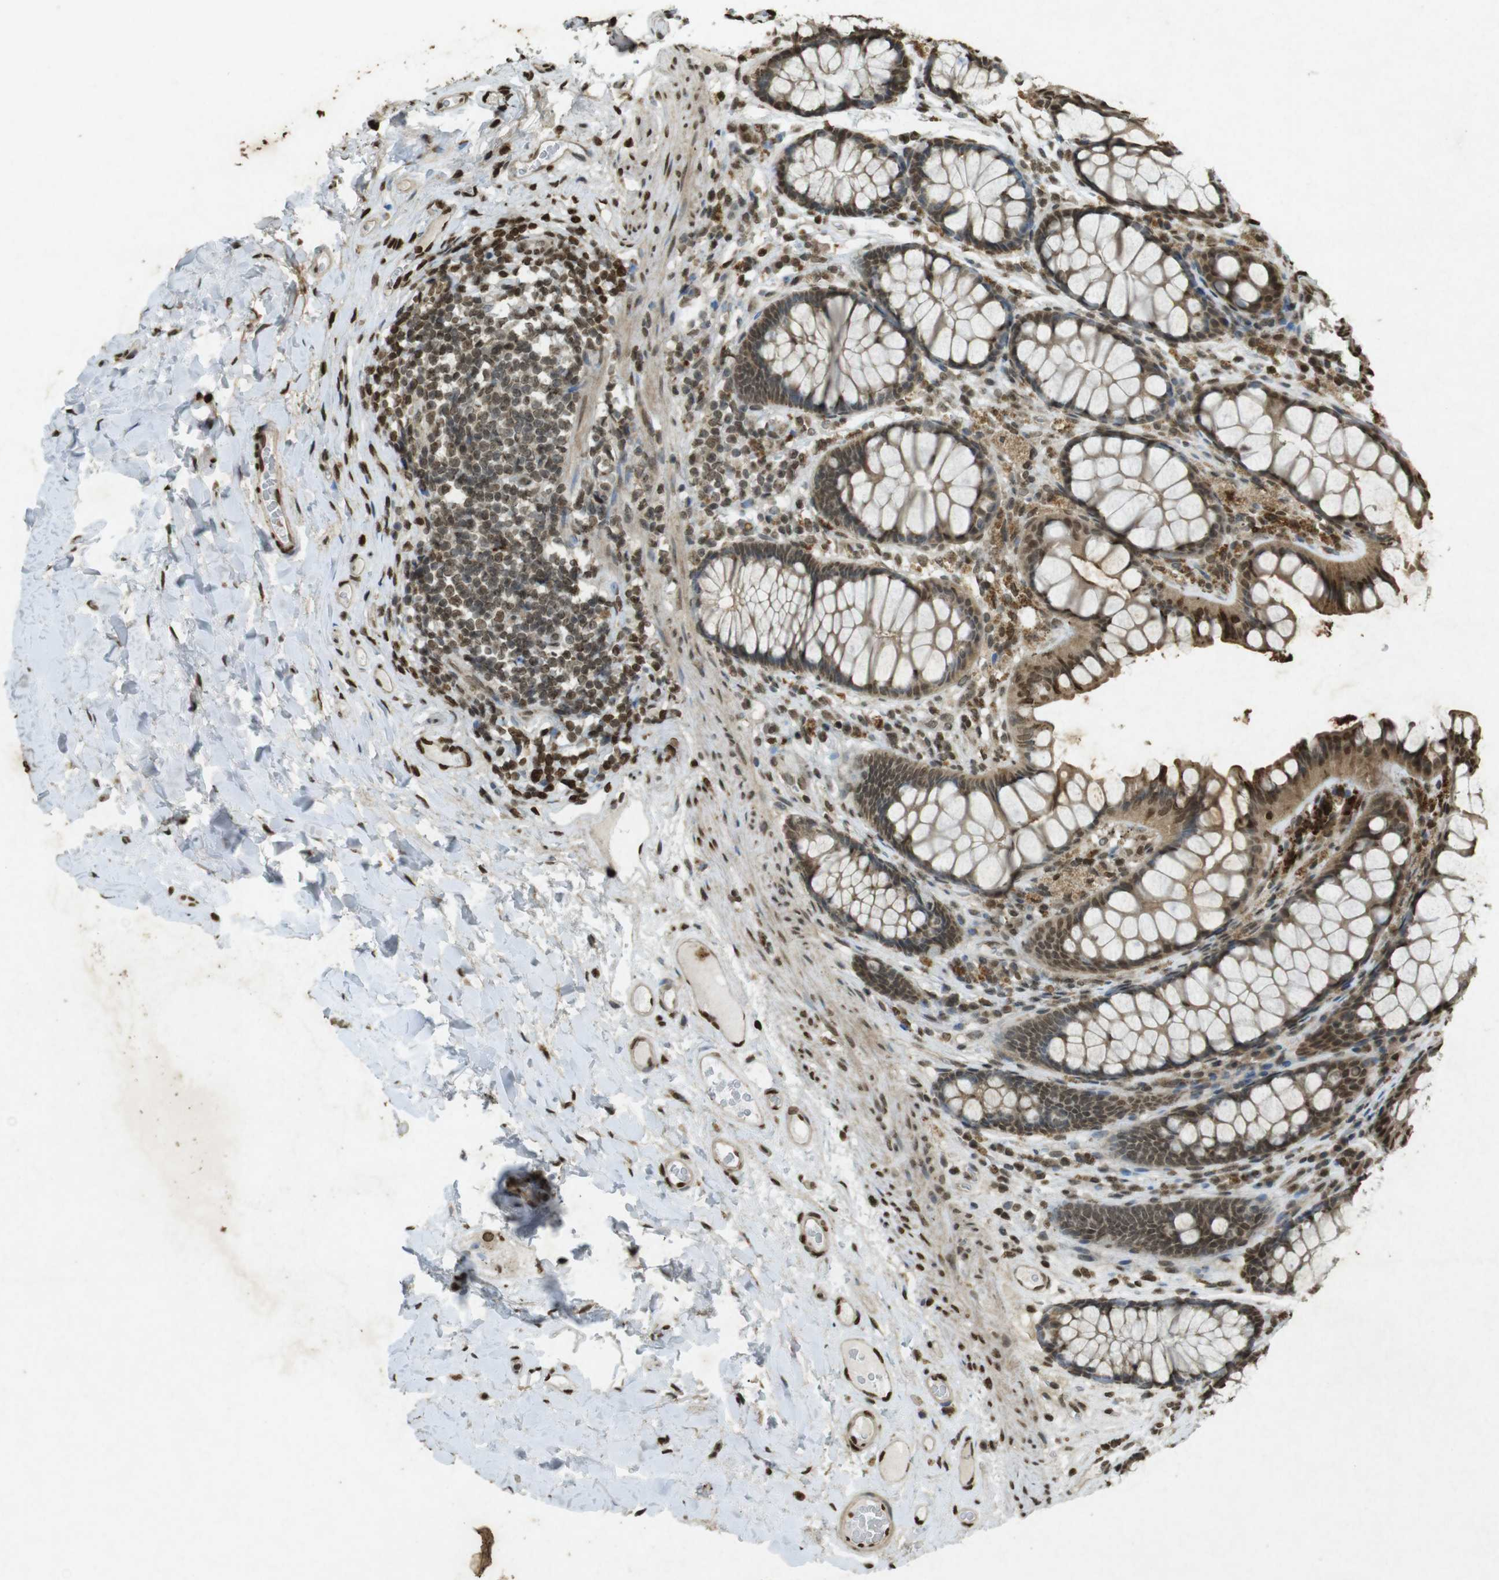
{"staining": {"intensity": "moderate", "quantity": ">75%", "location": "cytoplasmic/membranous,nuclear"}, "tissue": "colon", "cell_type": "Endothelial cells", "image_type": "normal", "snomed": [{"axis": "morphology", "description": "Normal tissue, NOS"}, {"axis": "topography", "description": "Colon"}], "caption": "Moderate cytoplasmic/membranous,nuclear expression is seen in about >75% of endothelial cells in benign colon. (brown staining indicates protein expression, while blue staining denotes nuclei).", "gene": "ORC4", "patient": {"sex": "female", "age": 55}}